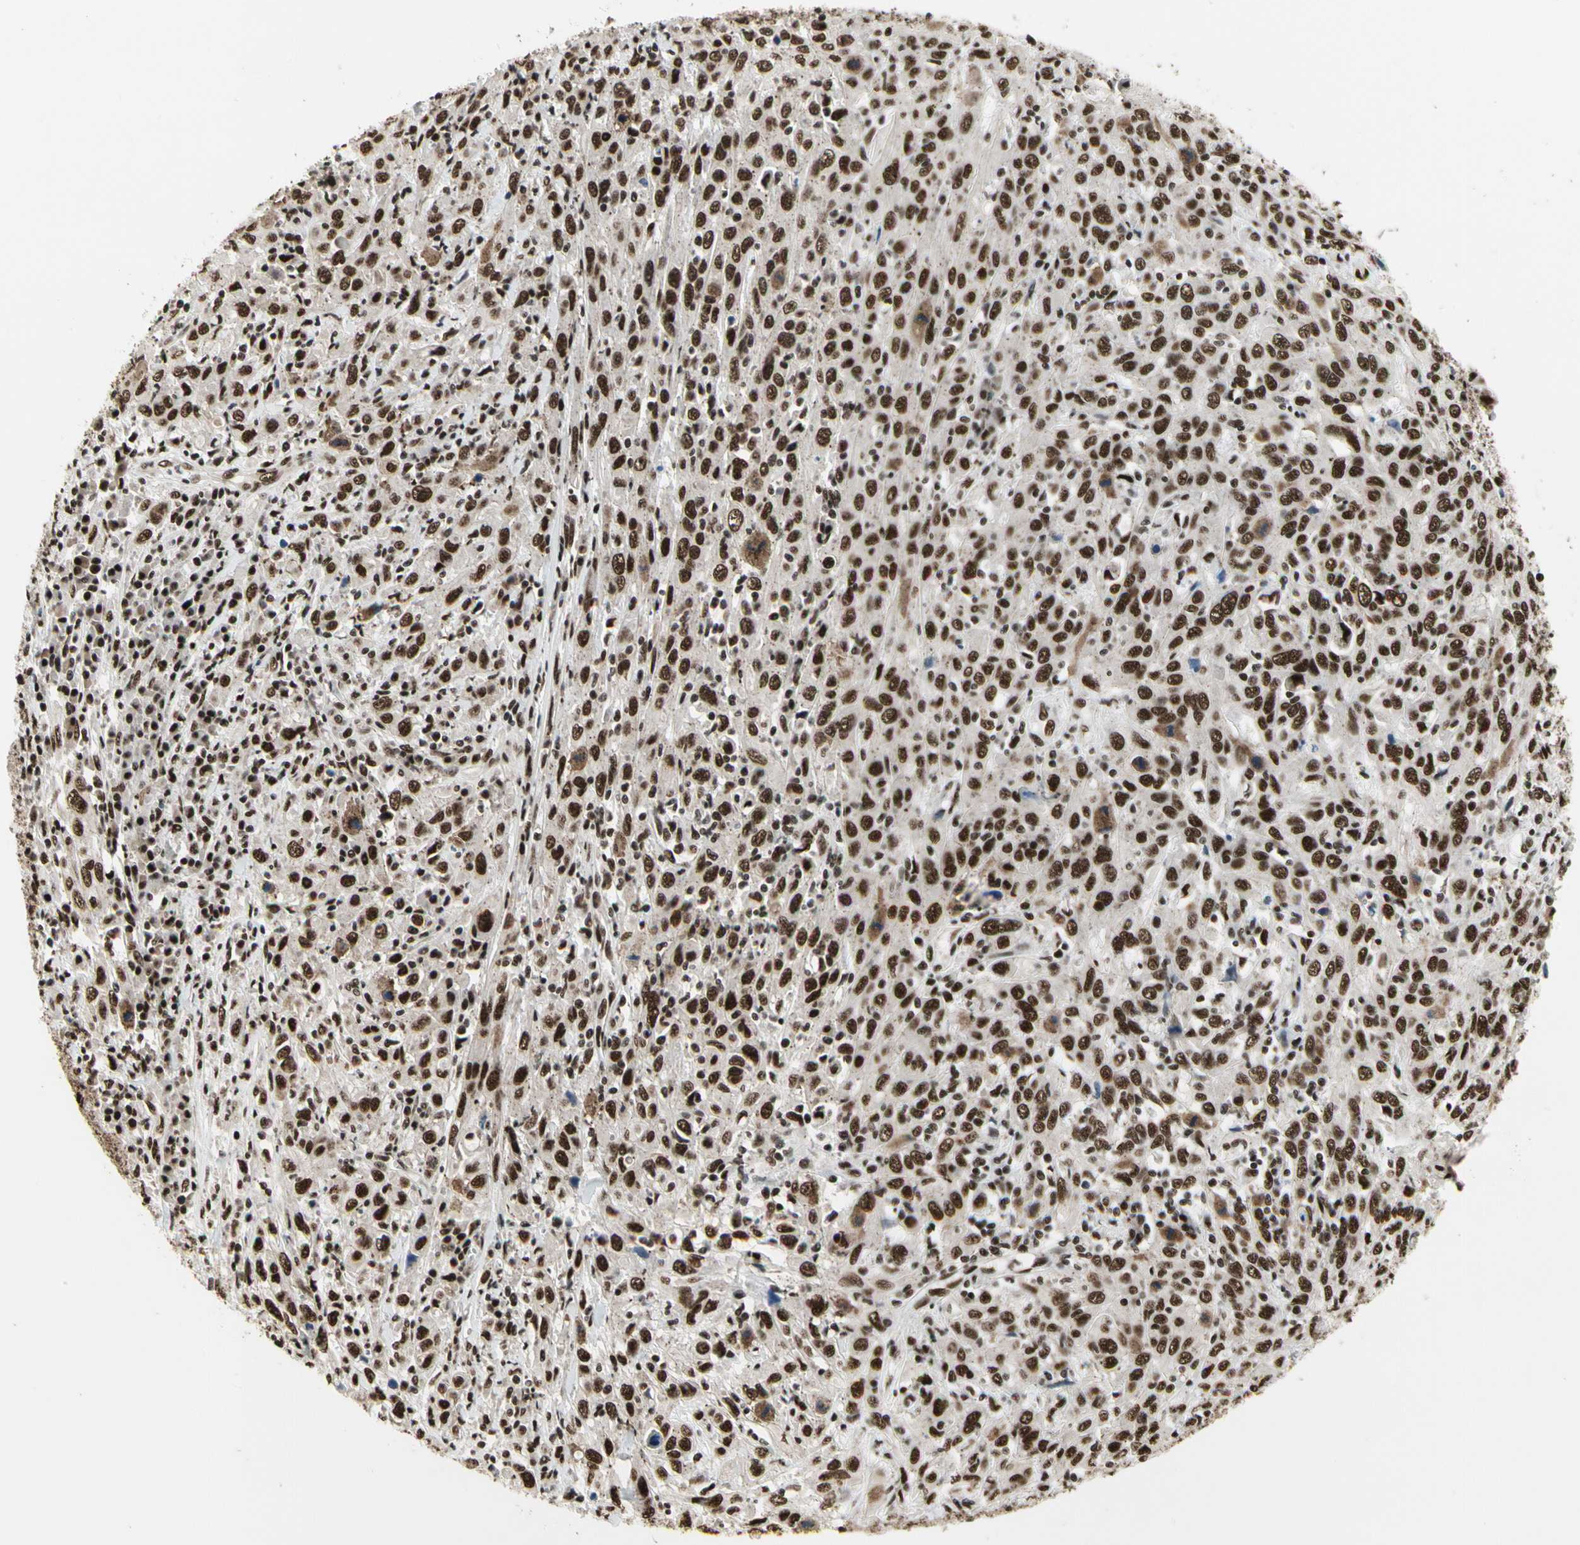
{"staining": {"intensity": "strong", "quantity": ">75%", "location": "nuclear"}, "tissue": "cervical cancer", "cell_type": "Tumor cells", "image_type": "cancer", "snomed": [{"axis": "morphology", "description": "Squamous cell carcinoma, NOS"}, {"axis": "topography", "description": "Cervix"}], "caption": "High-power microscopy captured an immunohistochemistry image of cervical squamous cell carcinoma, revealing strong nuclear staining in approximately >75% of tumor cells.", "gene": "SRSF11", "patient": {"sex": "female", "age": 46}}